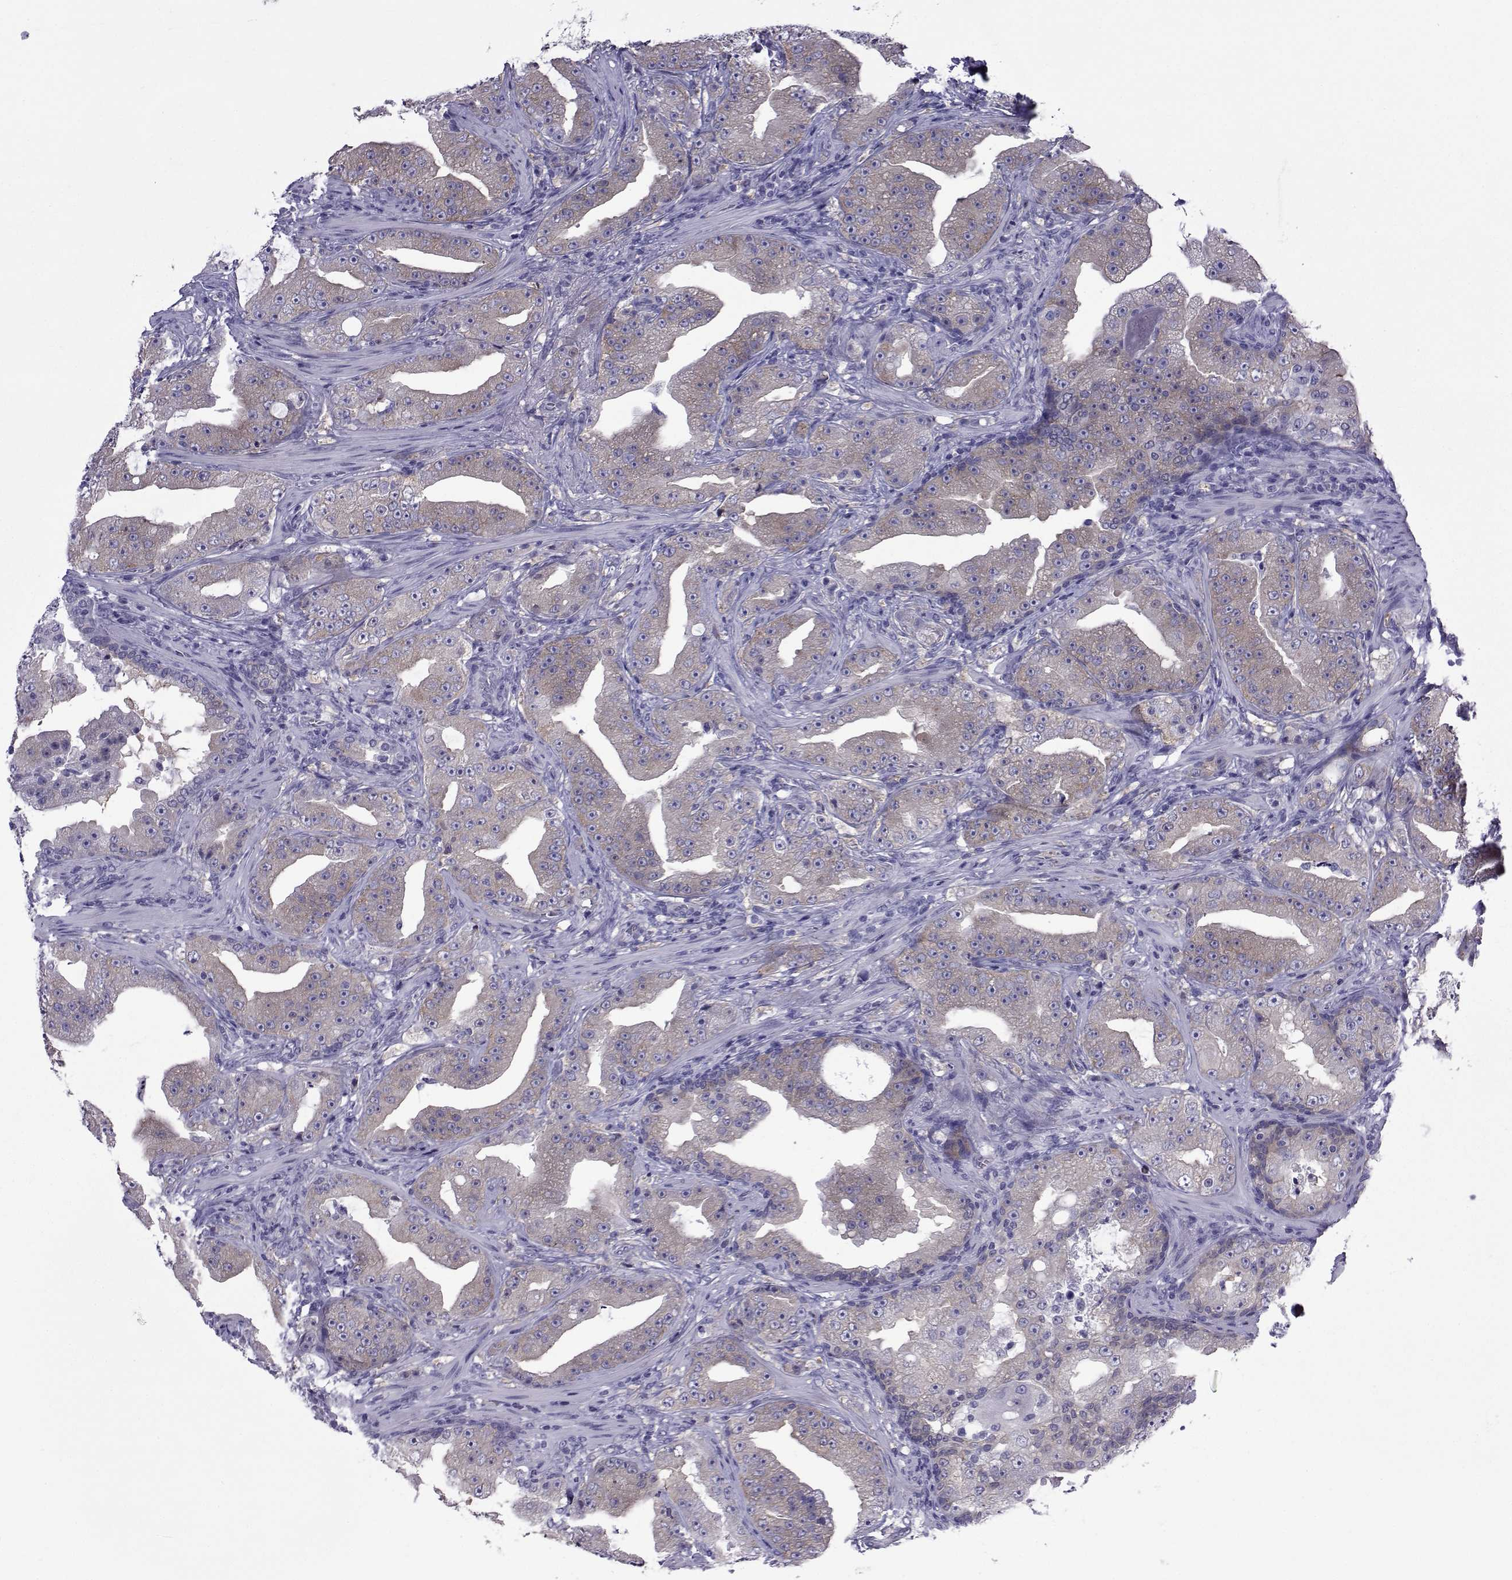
{"staining": {"intensity": "weak", "quantity": ">75%", "location": "cytoplasmic/membranous"}, "tissue": "prostate cancer", "cell_type": "Tumor cells", "image_type": "cancer", "snomed": [{"axis": "morphology", "description": "Adenocarcinoma, Low grade"}, {"axis": "topography", "description": "Prostate"}], "caption": "Protein staining of low-grade adenocarcinoma (prostate) tissue shows weak cytoplasmic/membranous staining in about >75% of tumor cells. Ihc stains the protein of interest in brown and the nuclei are stained blue.", "gene": "COL22A1", "patient": {"sex": "male", "age": 62}}